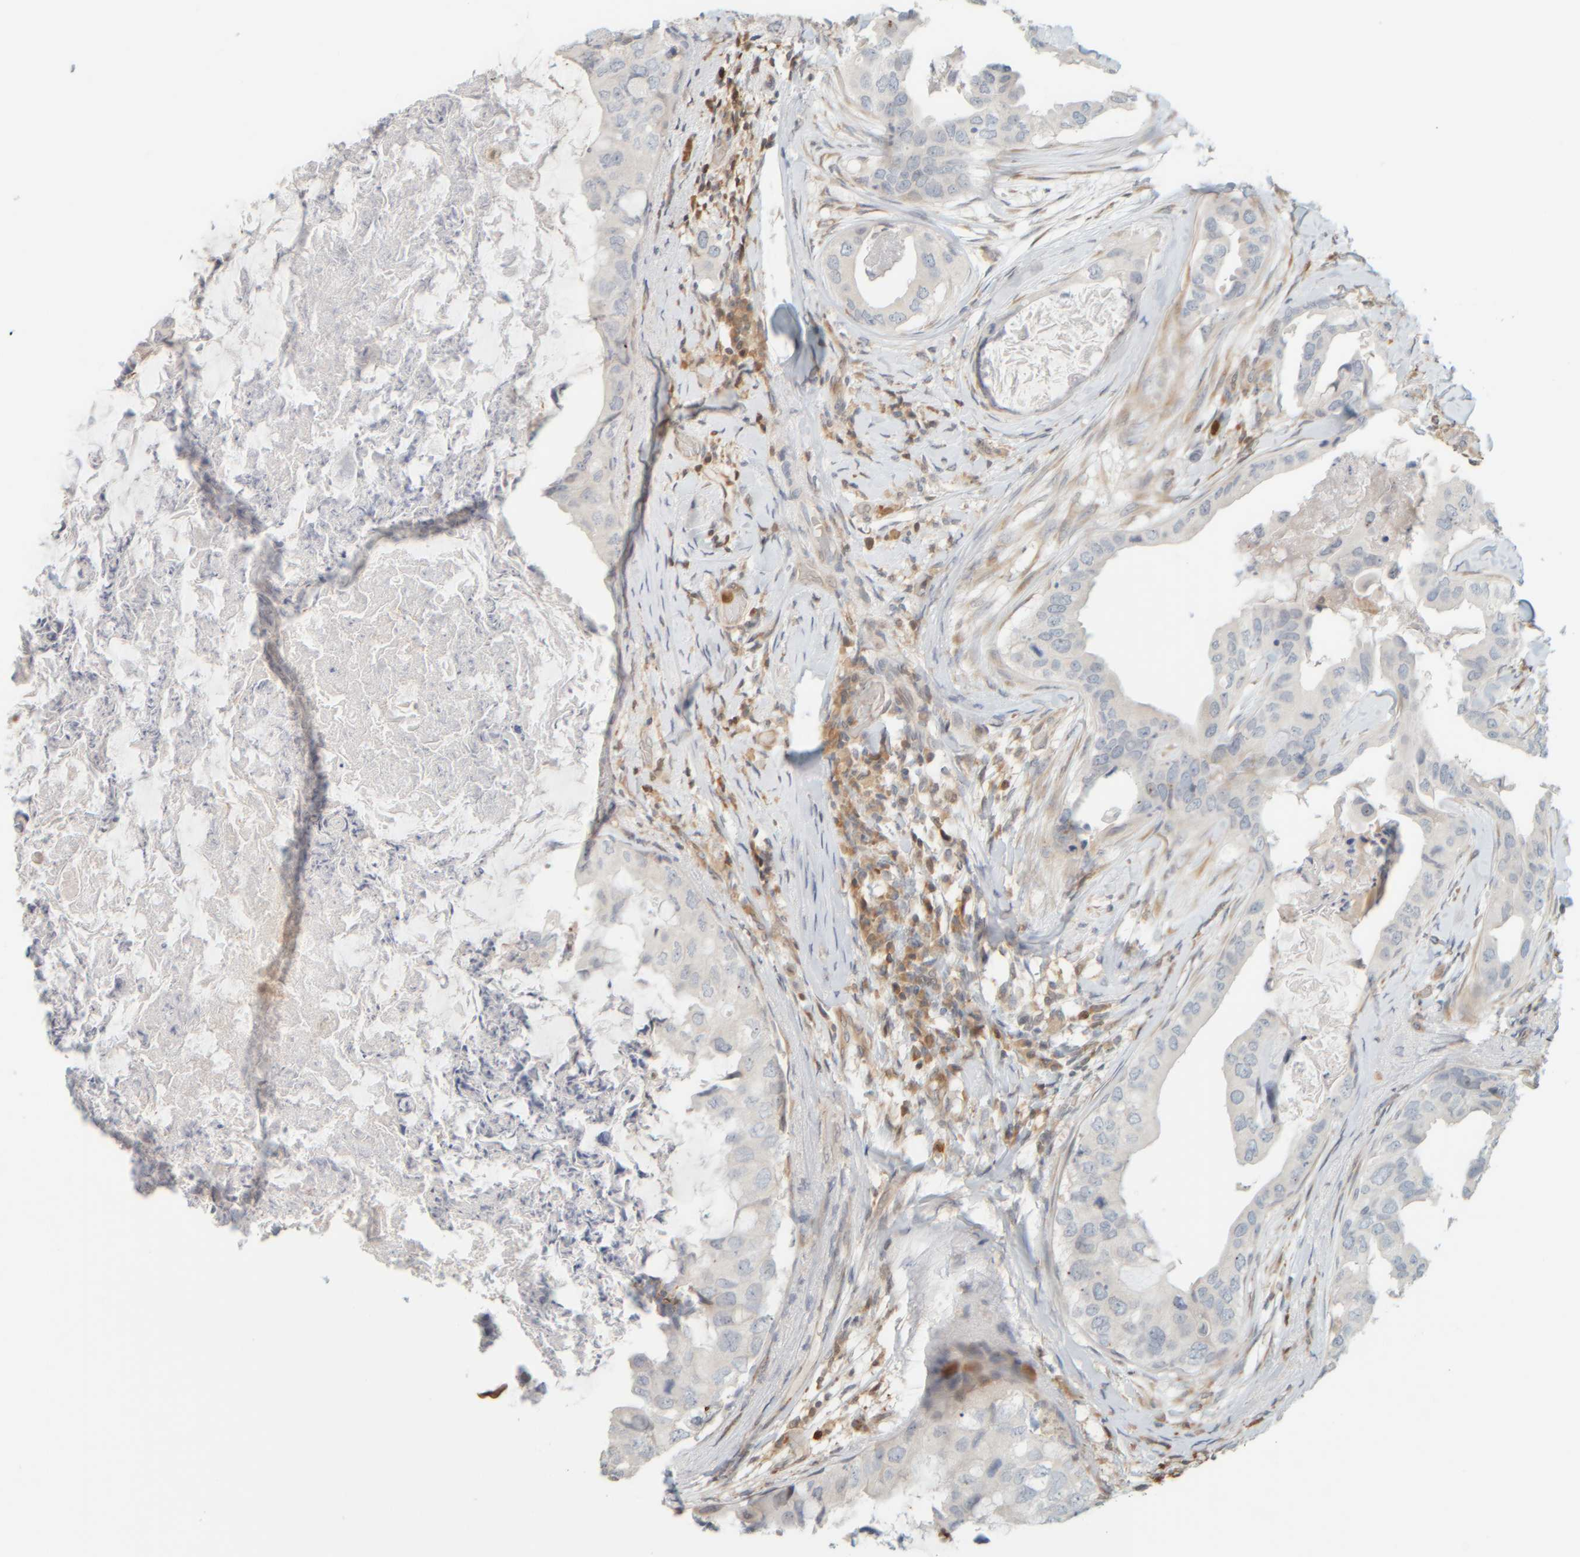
{"staining": {"intensity": "negative", "quantity": "none", "location": "none"}, "tissue": "breast cancer", "cell_type": "Tumor cells", "image_type": "cancer", "snomed": [{"axis": "morphology", "description": "Duct carcinoma"}, {"axis": "topography", "description": "Breast"}], "caption": "IHC micrograph of human breast cancer stained for a protein (brown), which demonstrates no expression in tumor cells.", "gene": "PTGES3L-AARSD1", "patient": {"sex": "female", "age": 40}}